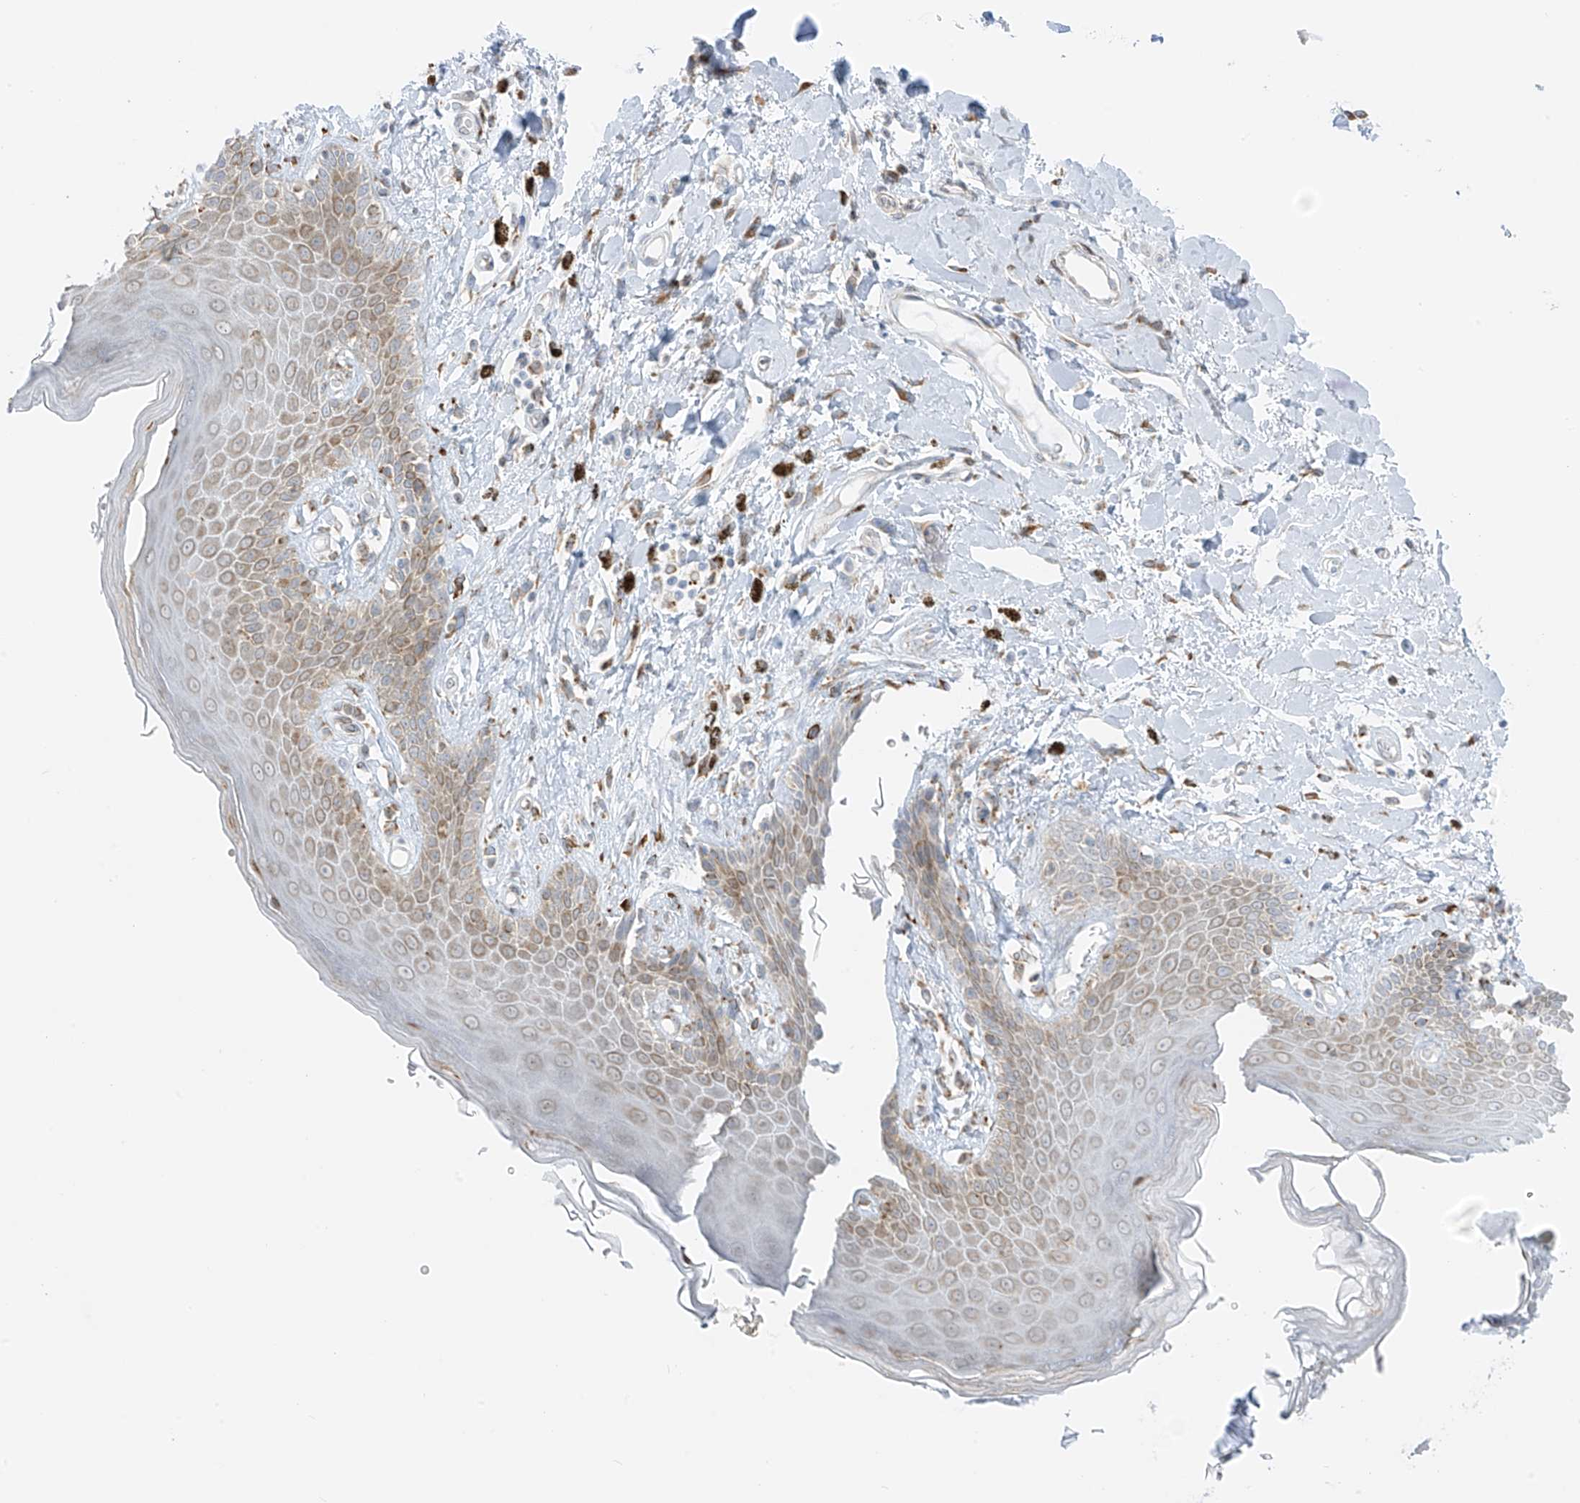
{"staining": {"intensity": "weak", "quantity": "25%-75%", "location": "cytoplasmic/membranous"}, "tissue": "skin", "cell_type": "Epidermal cells", "image_type": "normal", "snomed": [{"axis": "morphology", "description": "Normal tissue, NOS"}, {"axis": "topography", "description": "Anal"}], "caption": "Immunohistochemical staining of normal human skin exhibits 25%-75% levels of weak cytoplasmic/membranous protein positivity in about 25%-75% of epidermal cells.", "gene": "LRRC59", "patient": {"sex": "female", "age": 78}}